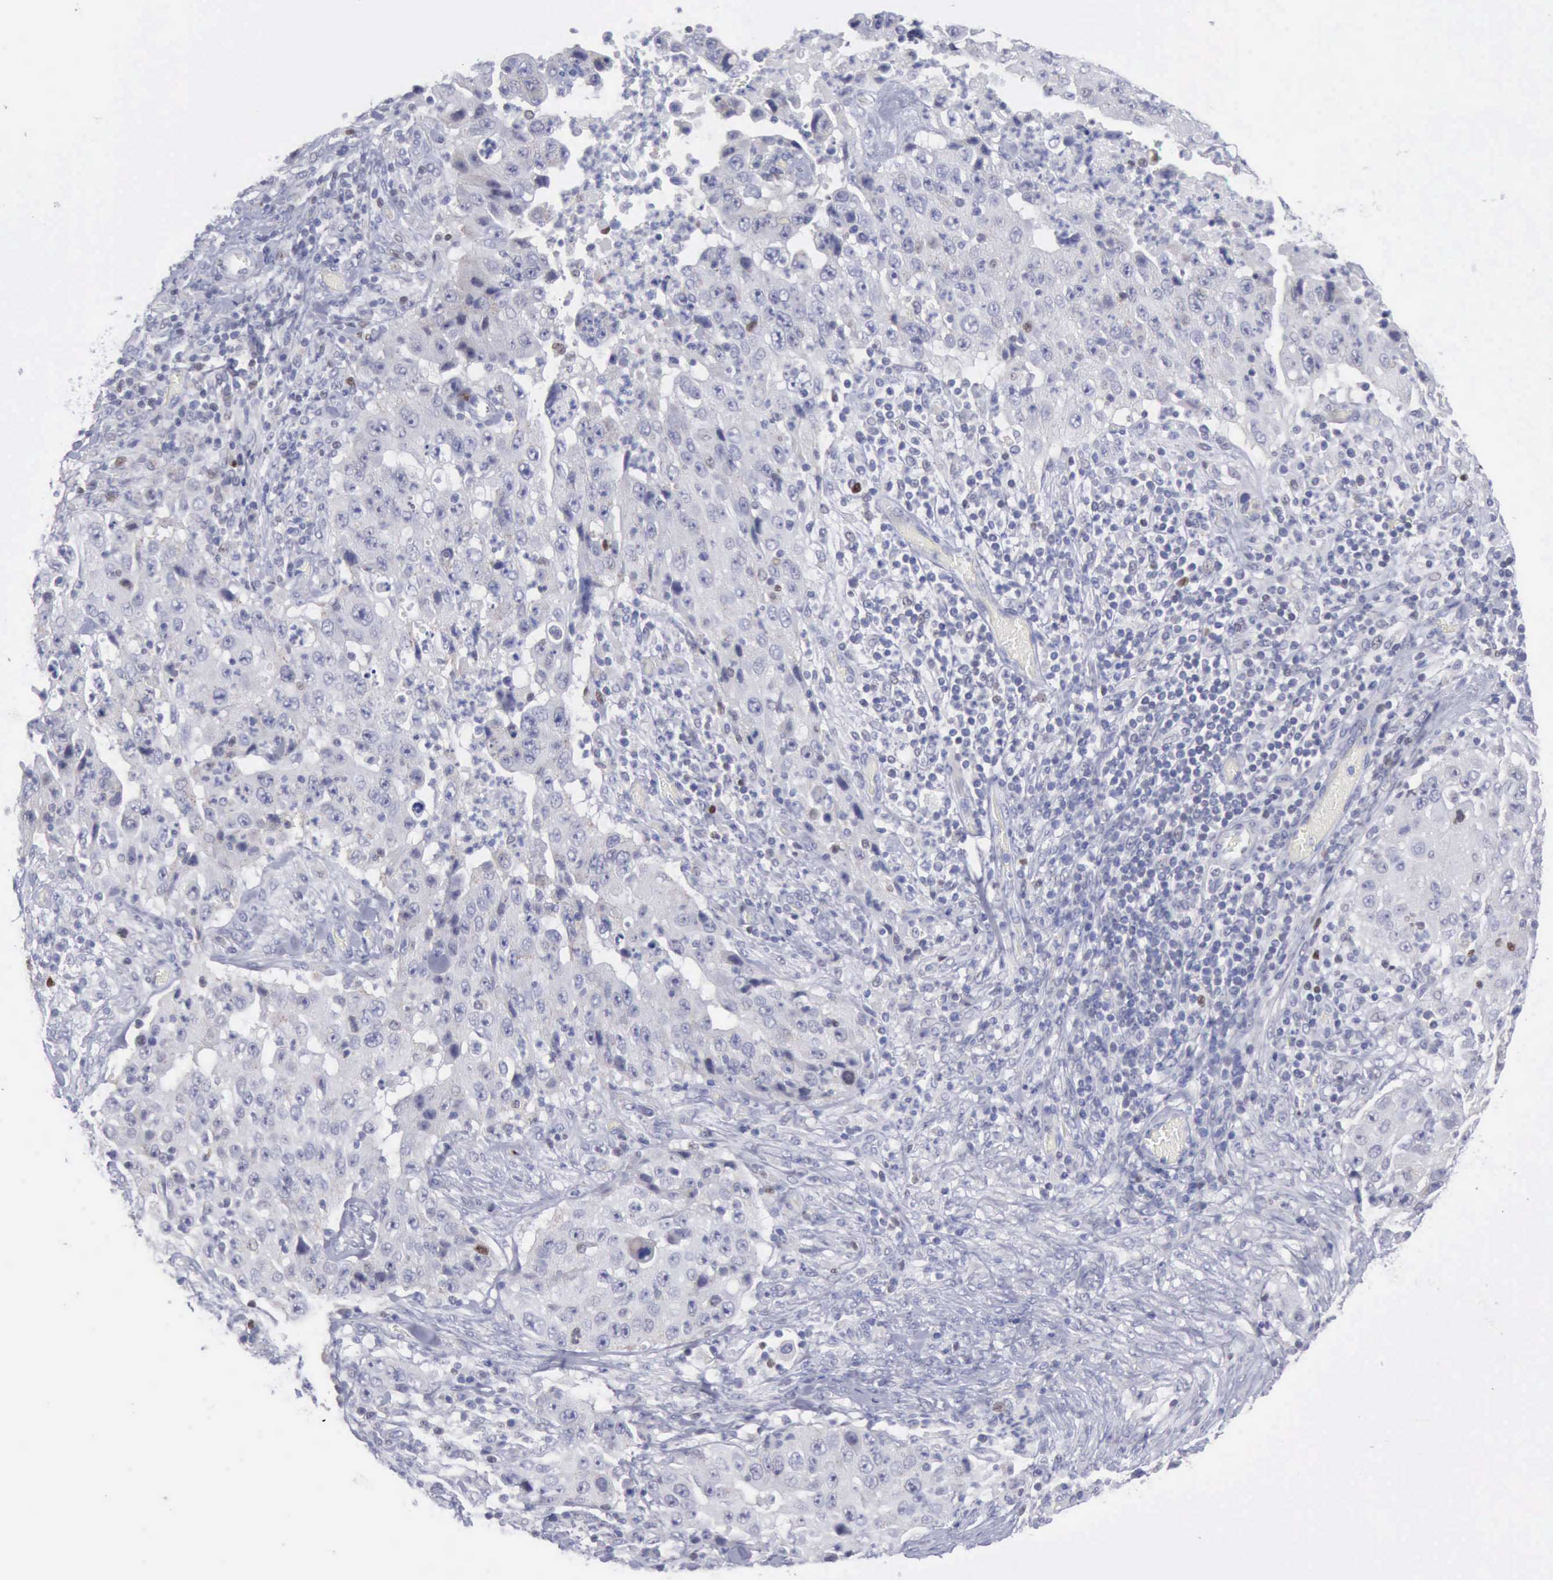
{"staining": {"intensity": "negative", "quantity": "none", "location": "none"}, "tissue": "lung cancer", "cell_type": "Tumor cells", "image_type": "cancer", "snomed": [{"axis": "morphology", "description": "Squamous cell carcinoma, NOS"}, {"axis": "topography", "description": "Lung"}], "caption": "This is a photomicrograph of immunohistochemistry (IHC) staining of lung cancer (squamous cell carcinoma), which shows no positivity in tumor cells.", "gene": "SATB2", "patient": {"sex": "male", "age": 64}}